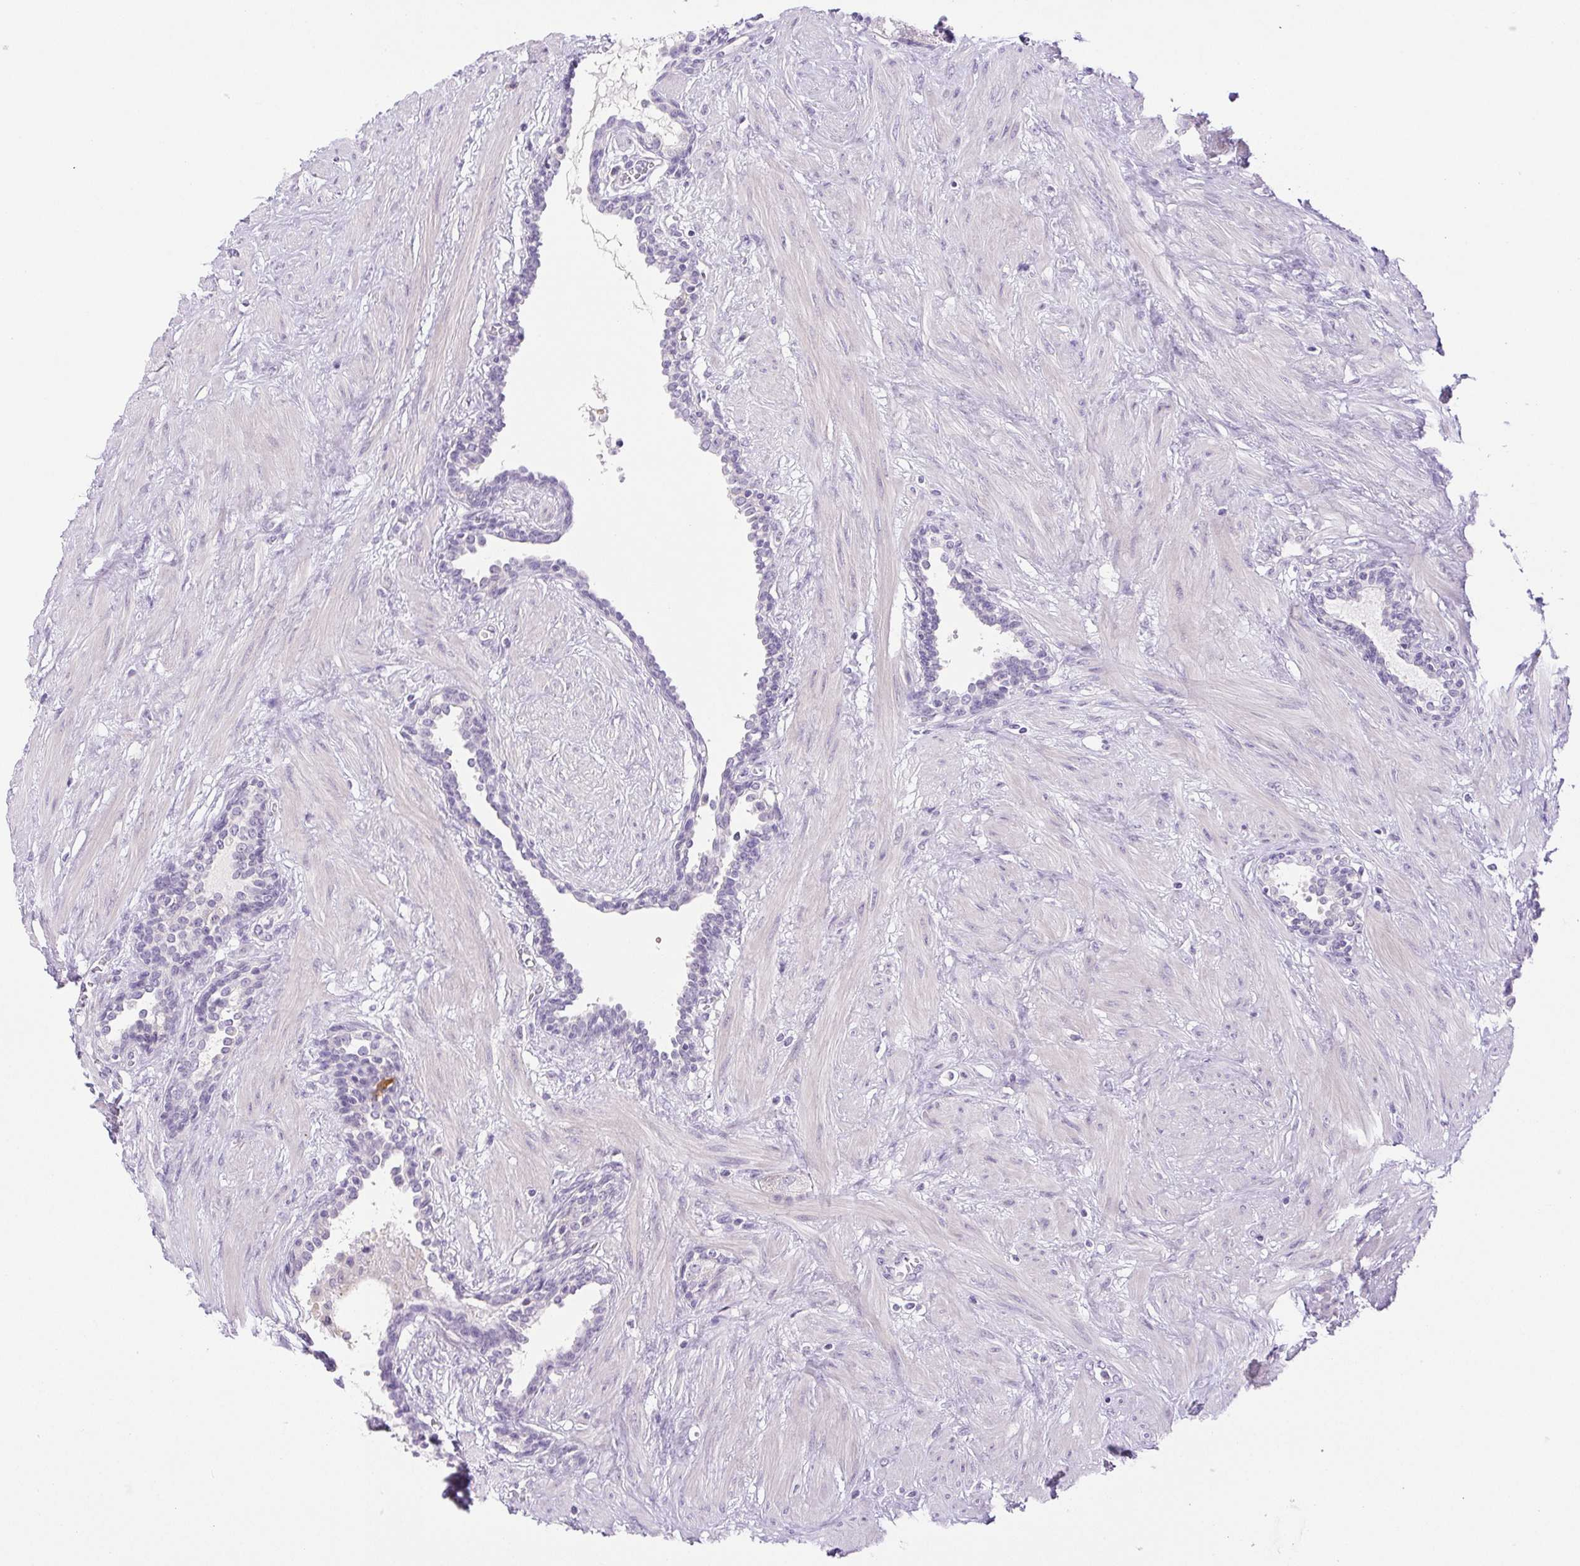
{"staining": {"intensity": "negative", "quantity": "none", "location": "none"}, "tissue": "prostate", "cell_type": "Glandular cells", "image_type": "normal", "snomed": [{"axis": "morphology", "description": "Normal tissue, NOS"}, {"axis": "topography", "description": "Prostate"}], "caption": "Glandular cells are negative for protein expression in normal human prostate. (Brightfield microscopy of DAB (3,3'-diaminobenzidine) IHC at high magnification).", "gene": "PAPPA2", "patient": {"sex": "male", "age": 55}}